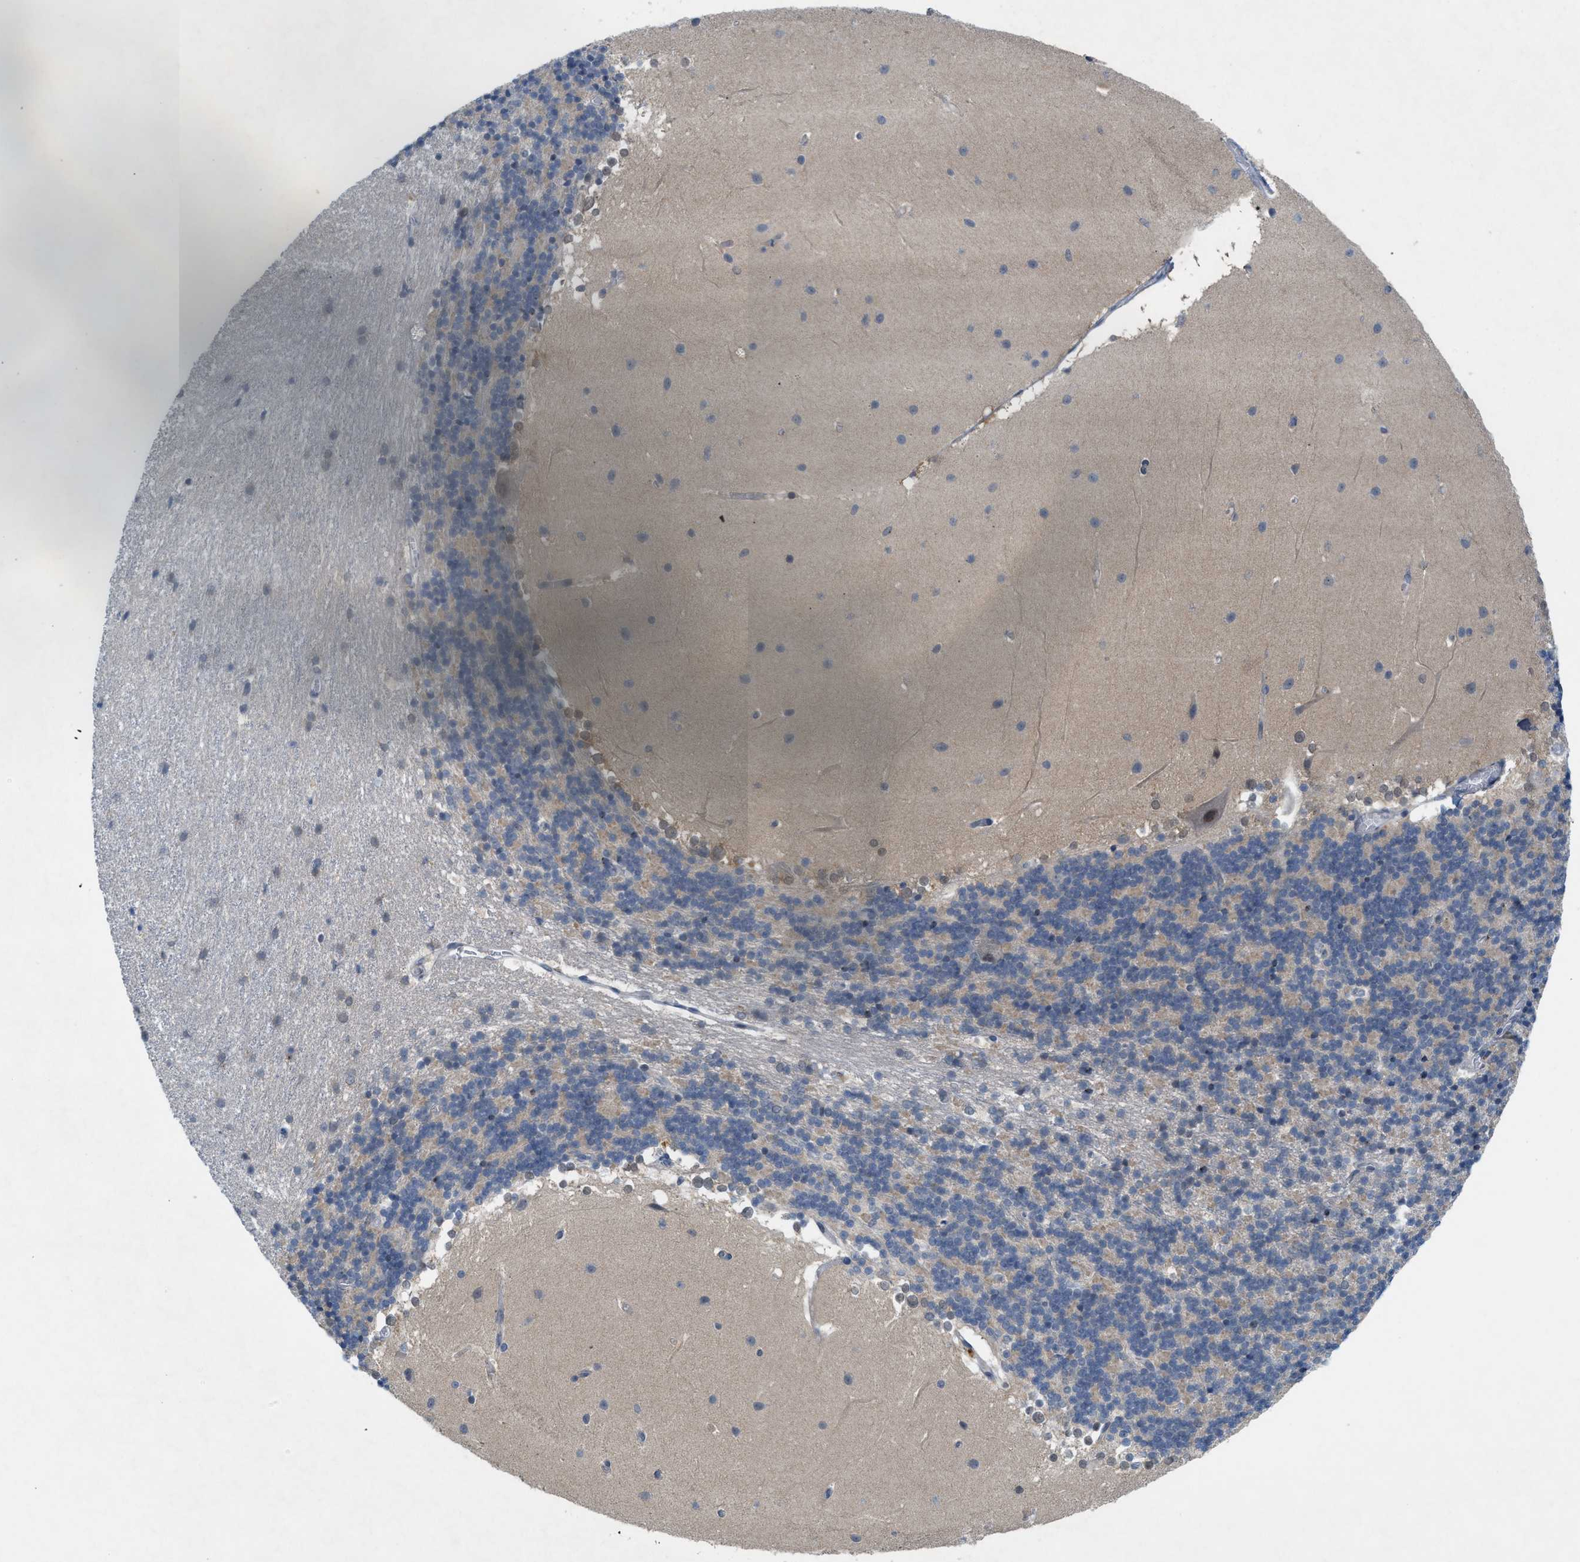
{"staining": {"intensity": "weak", "quantity": "<25%", "location": "cytoplasmic/membranous"}, "tissue": "cerebellum", "cell_type": "Cells in granular layer", "image_type": "normal", "snomed": [{"axis": "morphology", "description": "Normal tissue, NOS"}, {"axis": "topography", "description": "Cerebellum"}], "caption": "High power microscopy photomicrograph of an IHC photomicrograph of normal cerebellum, revealing no significant expression in cells in granular layer.", "gene": "WIPI2", "patient": {"sex": "female", "age": 19}}